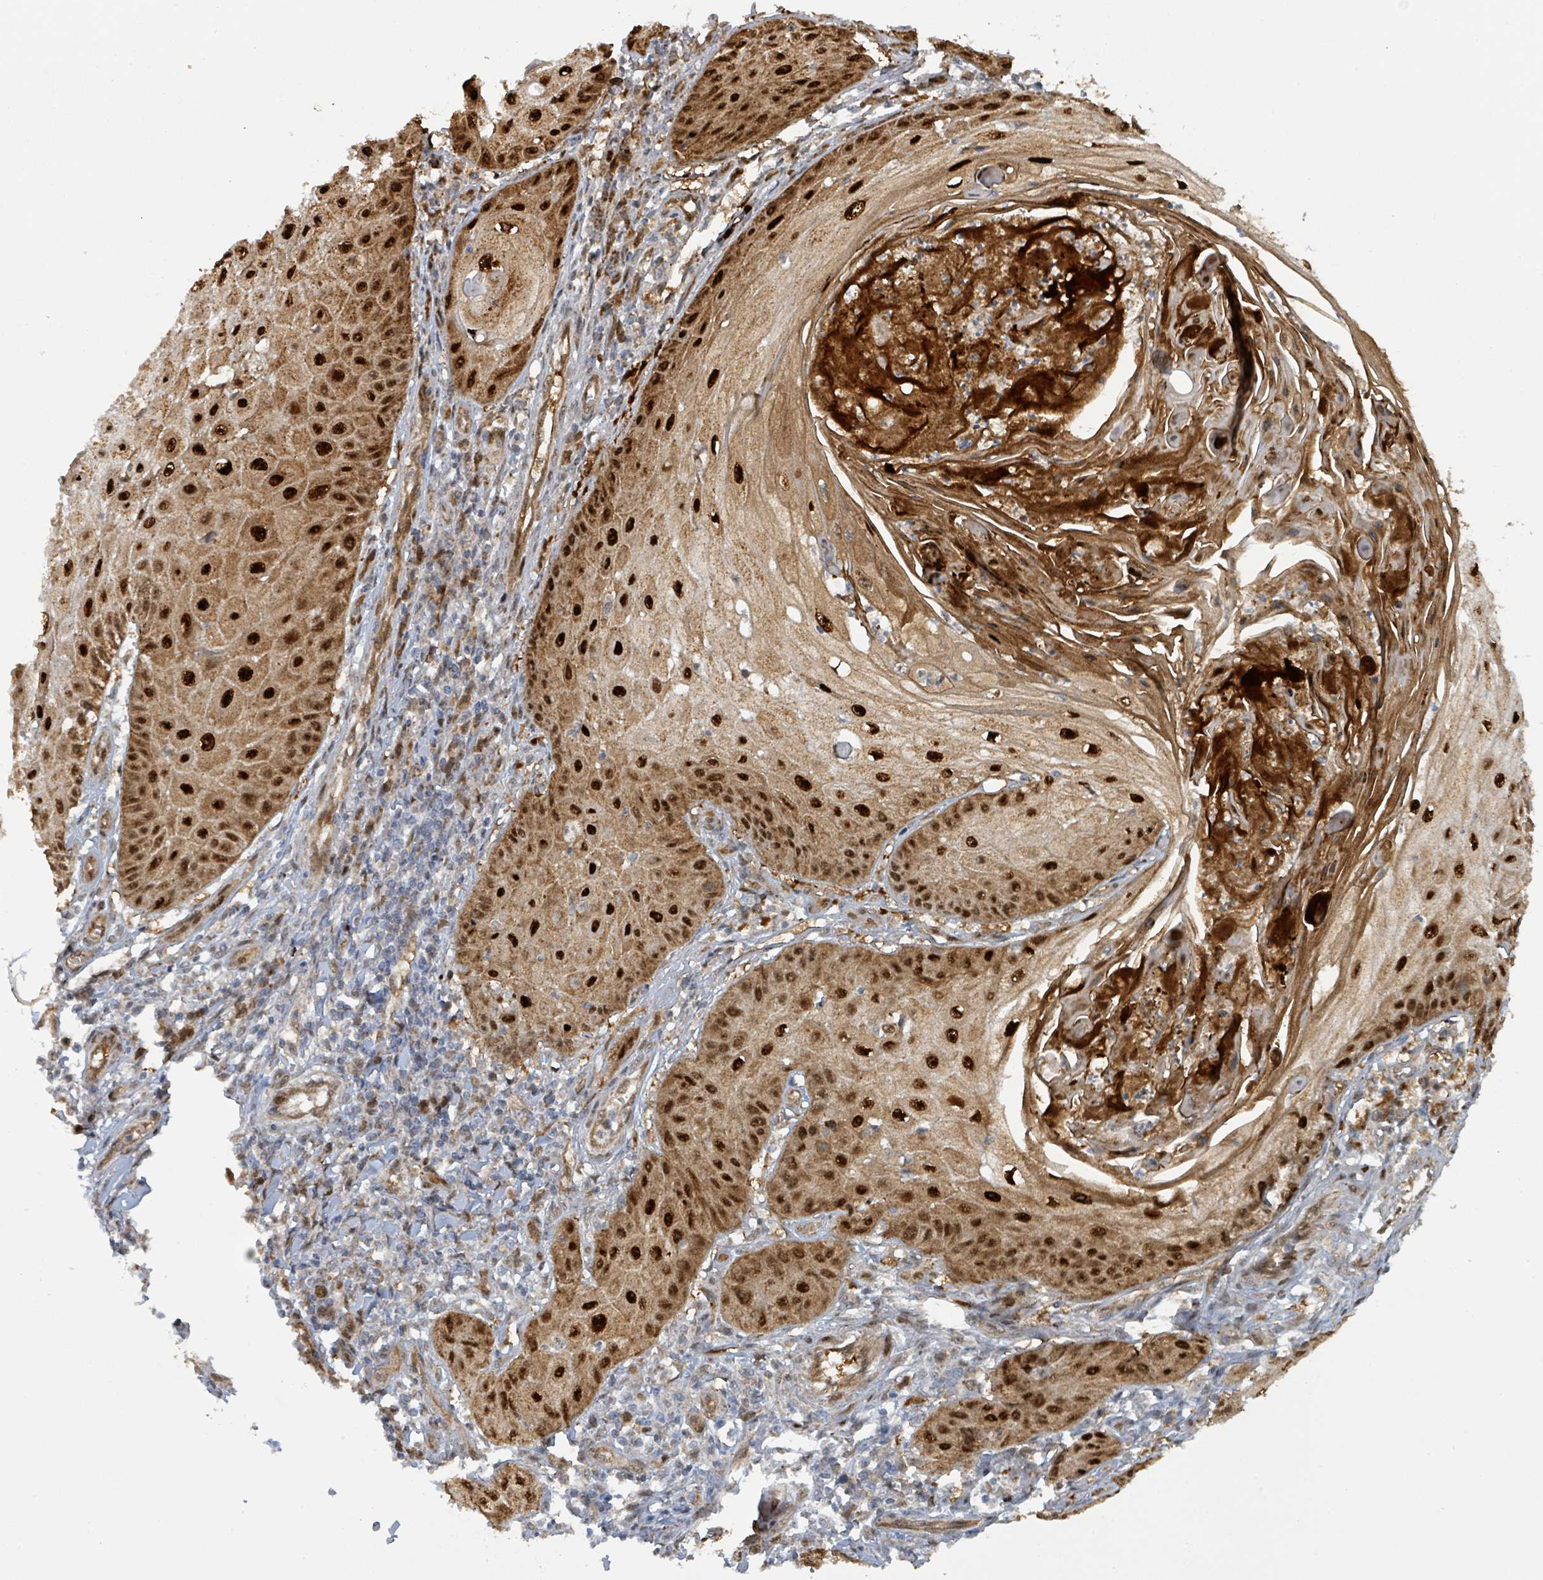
{"staining": {"intensity": "strong", "quantity": ">75%", "location": "cytoplasmic/membranous,nuclear"}, "tissue": "skin cancer", "cell_type": "Tumor cells", "image_type": "cancer", "snomed": [{"axis": "morphology", "description": "Squamous cell carcinoma, NOS"}, {"axis": "topography", "description": "Skin"}], "caption": "This image displays immunohistochemistry staining of human skin cancer (squamous cell carcinoma), with high strong cytoplasmic/membranous and nuclear positivity in about >75% of tumor cells.", "gene": "PSMB7", "patient": {"sex": "male", "age": 70}}